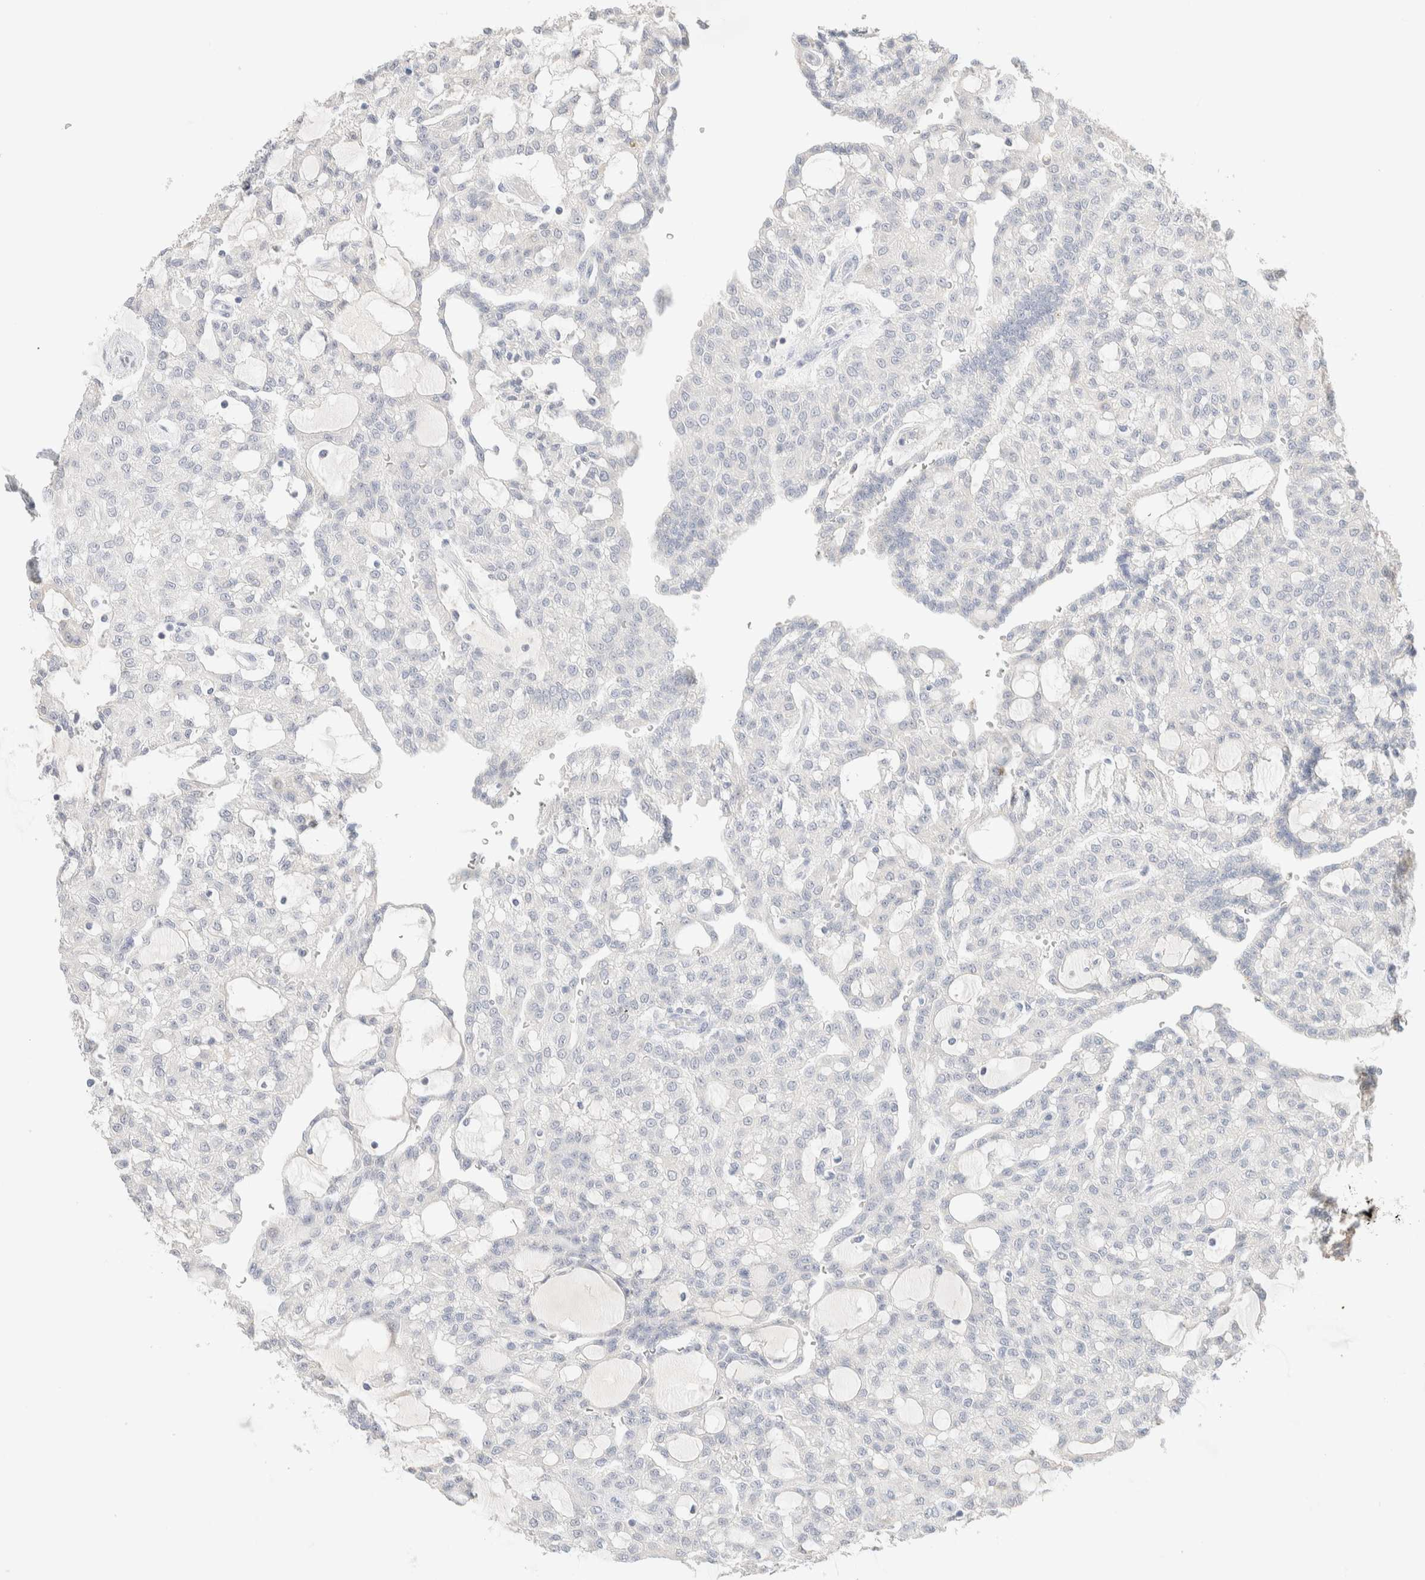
{"staining": {"intensity": "negative", "quantity": "none", "location": "none"}, "tissue": "renal cancer", "cell_type": "Tumor cells", "image_type": "cancer", "snomed": [{"axis": "morphology", "description": "Adenocarcinoma, NOS"}, {"axis": "topography", "description": "Kidney"}], "caption": "Photomicrograph shows no protein expression in tumor cells of renal cancer tissue.", "gene": "RIDA", "patient": {"sex": "male", "age": 63}}